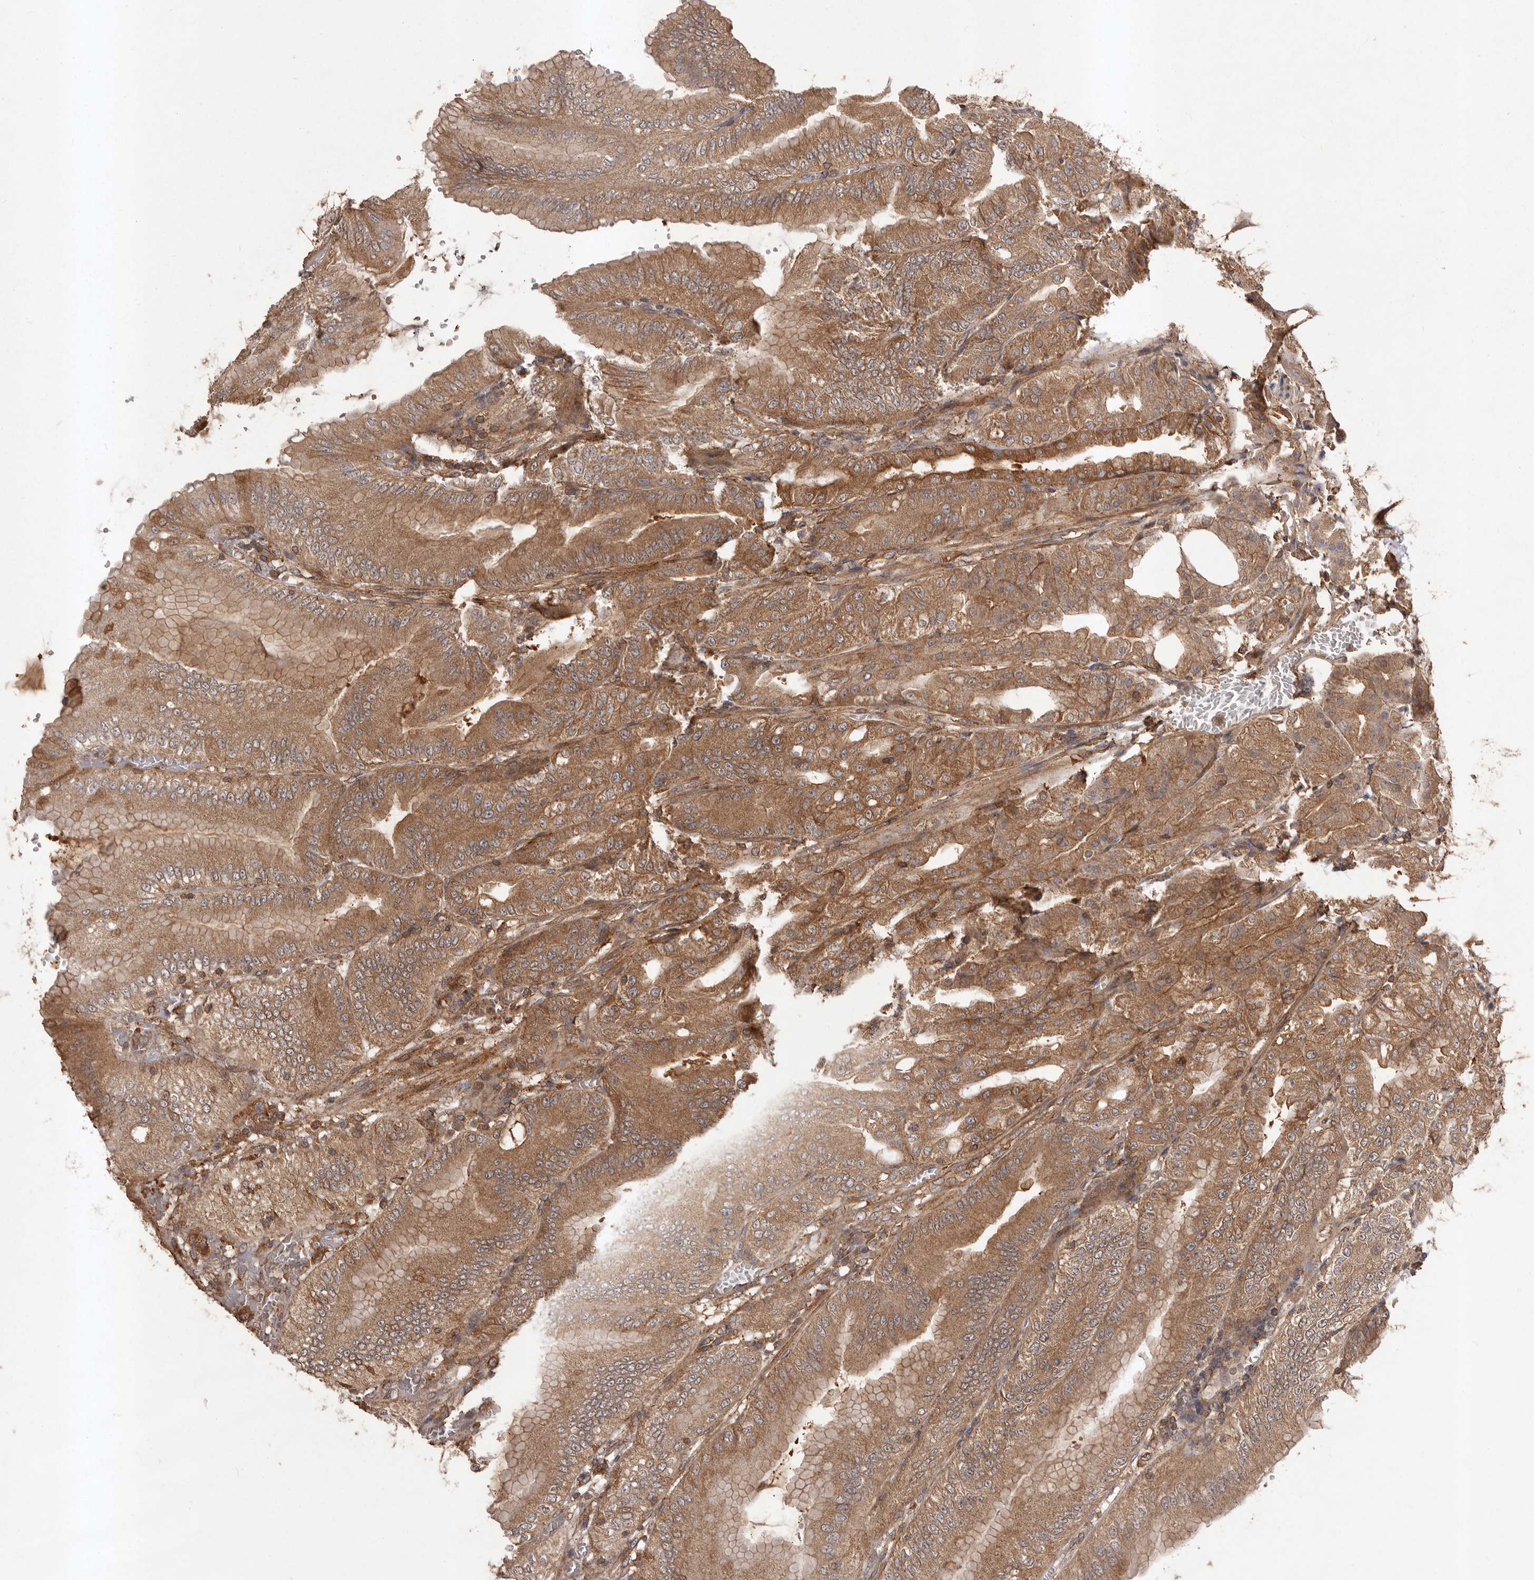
{"staining": {"intensity": "moderate", "quantity": ">75%", "location": "cytoplasmic/membranous"}, "tissue": "stomach", "cell_type": "Glandular cells", "image_type": "normal", "snomed": [{"axis": "morphology", "description": "Normal tissue, NOS"}, {"axis": "topography", "description": "Stomach, lower"}], "caption": "IHC micrograph of unremarkable stomach stained for a protein (brown), which demonstrates medium levels of moderate cytoplasmic/membranous staining in about >75% of glandular cells.", "gene": "SLC22A3", "patient": {"sex": "male", "age": 71}}